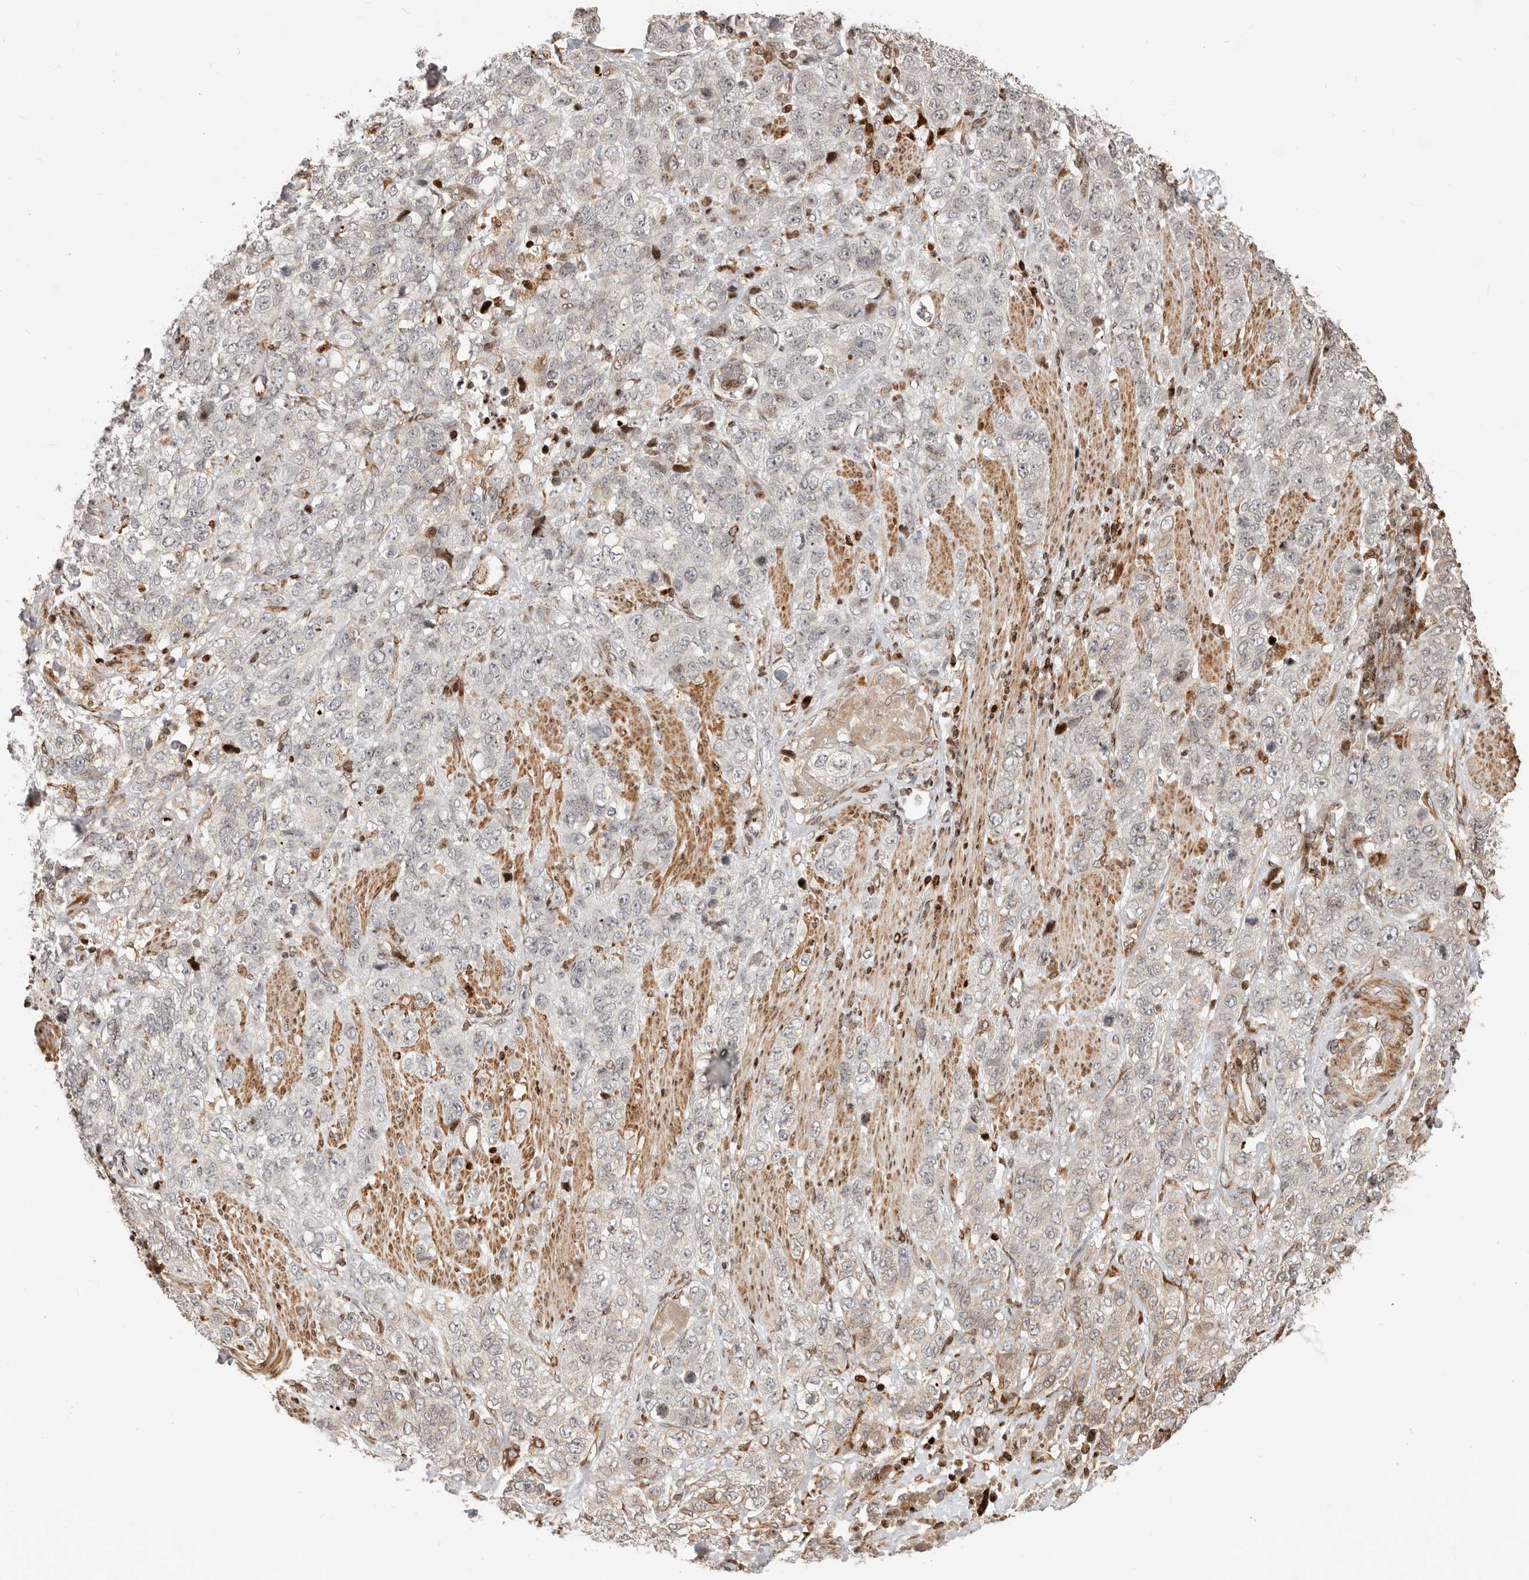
{"staining": {"intensity": "negative", "quantity": "none", "location": "none"}, "tissue": "stomach cancer", "cell_type": "Tumor cells", "image_type": "cancer", "snomed": [{"axis": "morphology", "description": "Adenocarcinoma, NOS"}, {"axis": "topography", "description": "Stomach"}], "caption": "Stomach adenocarcinoma stained for a protein using immunohistochemistry (IHC) demonstrates no expression tumor cells.", "gene": "TRIM4", "patient": {"sex": "male", "age": 48}}